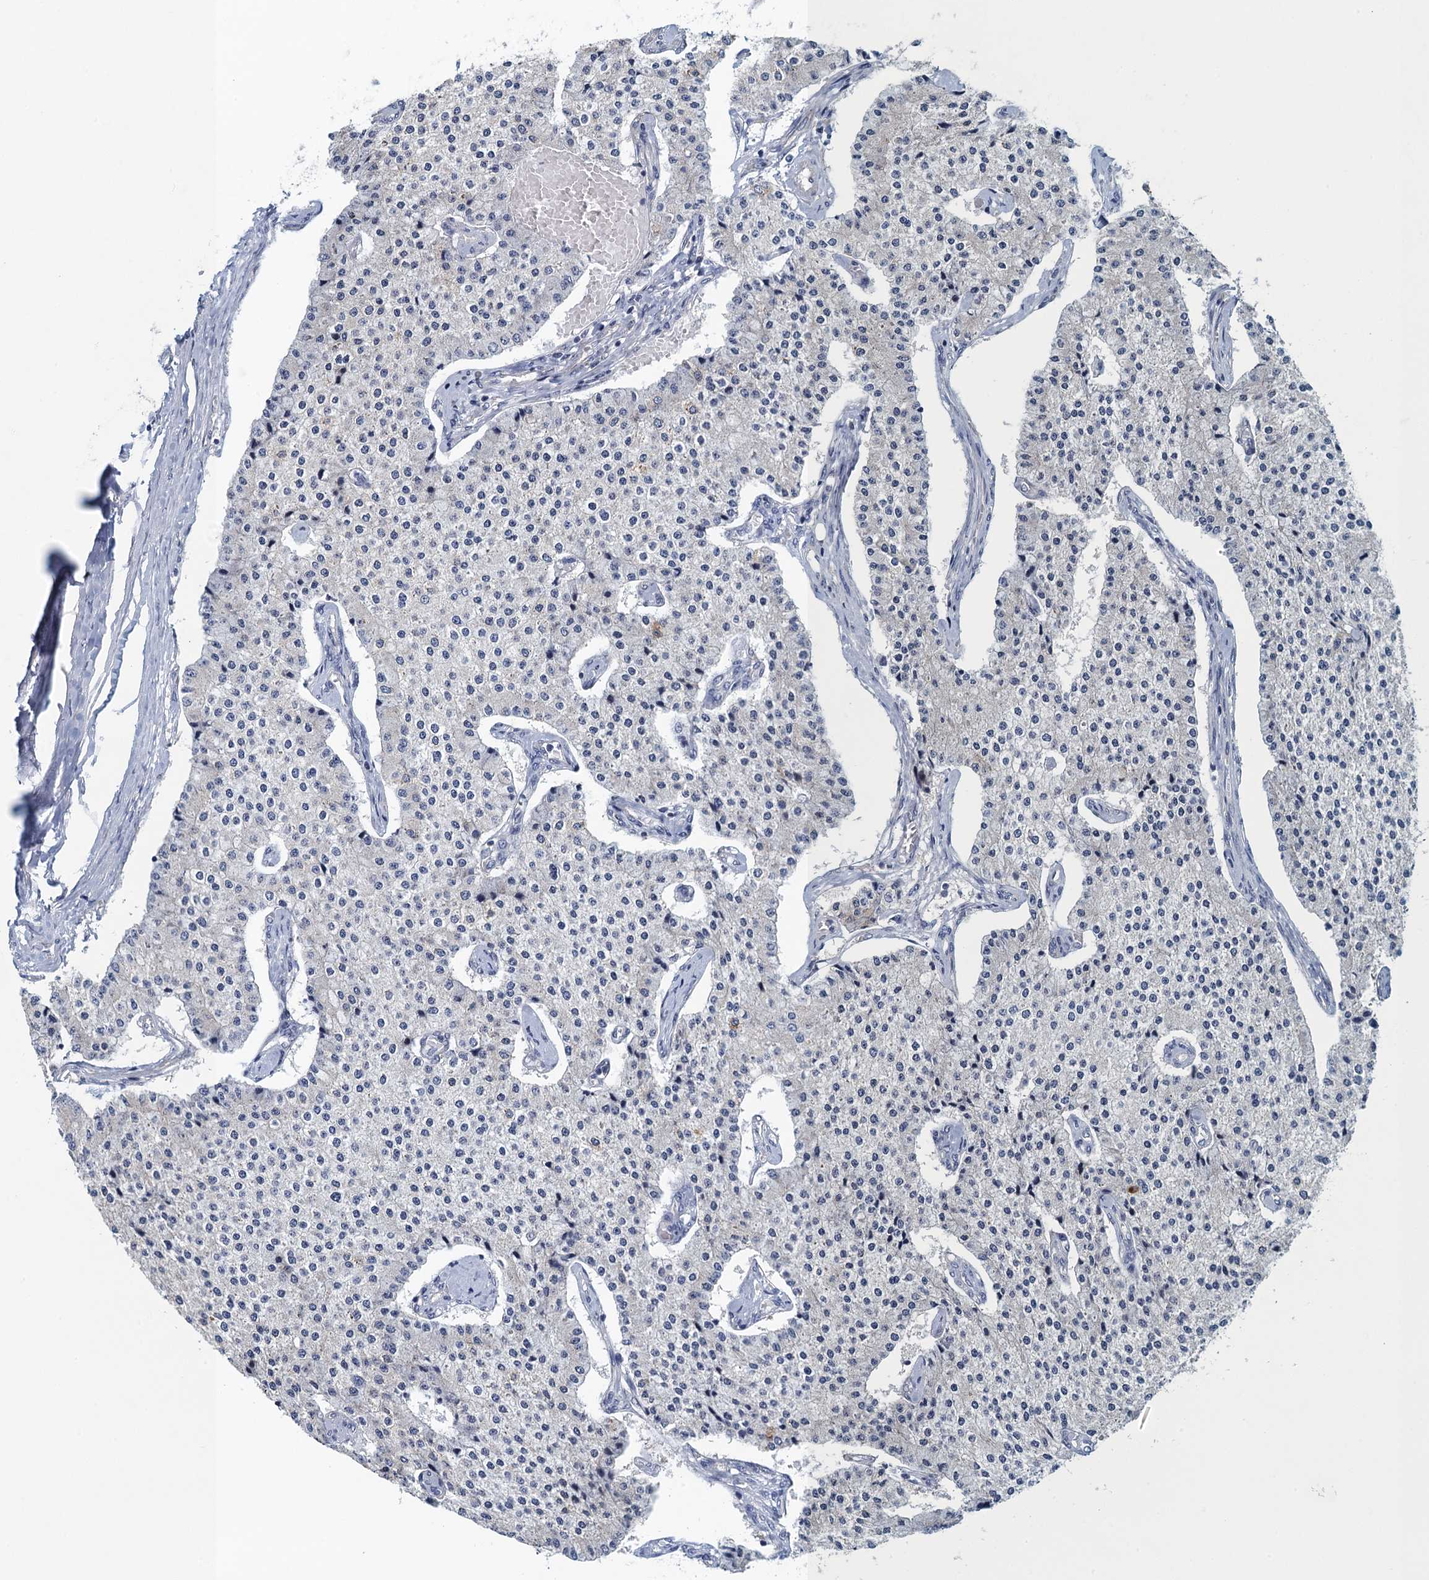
{"staining": {"intensity": "negative", "quantity": "none", "location": "none"}, "tissue": "carcinoid", "cell_type": "Tumor cells", "image_type": "cancer", "snomed": [{"axis": "morphology", "description": "Carcinoid, malignant, NOS"}, {"axis": "topography", "description": "Colon"}], "caption": "Immunohistochemistry (IHC) of carcinoid reveals no expression in tumor cells. (DAB (3,3'-diaminobenzidine) IHC, high magnification).", "gene": "NCKAP1L", "patient": {"sex": "female", "age": 52}}